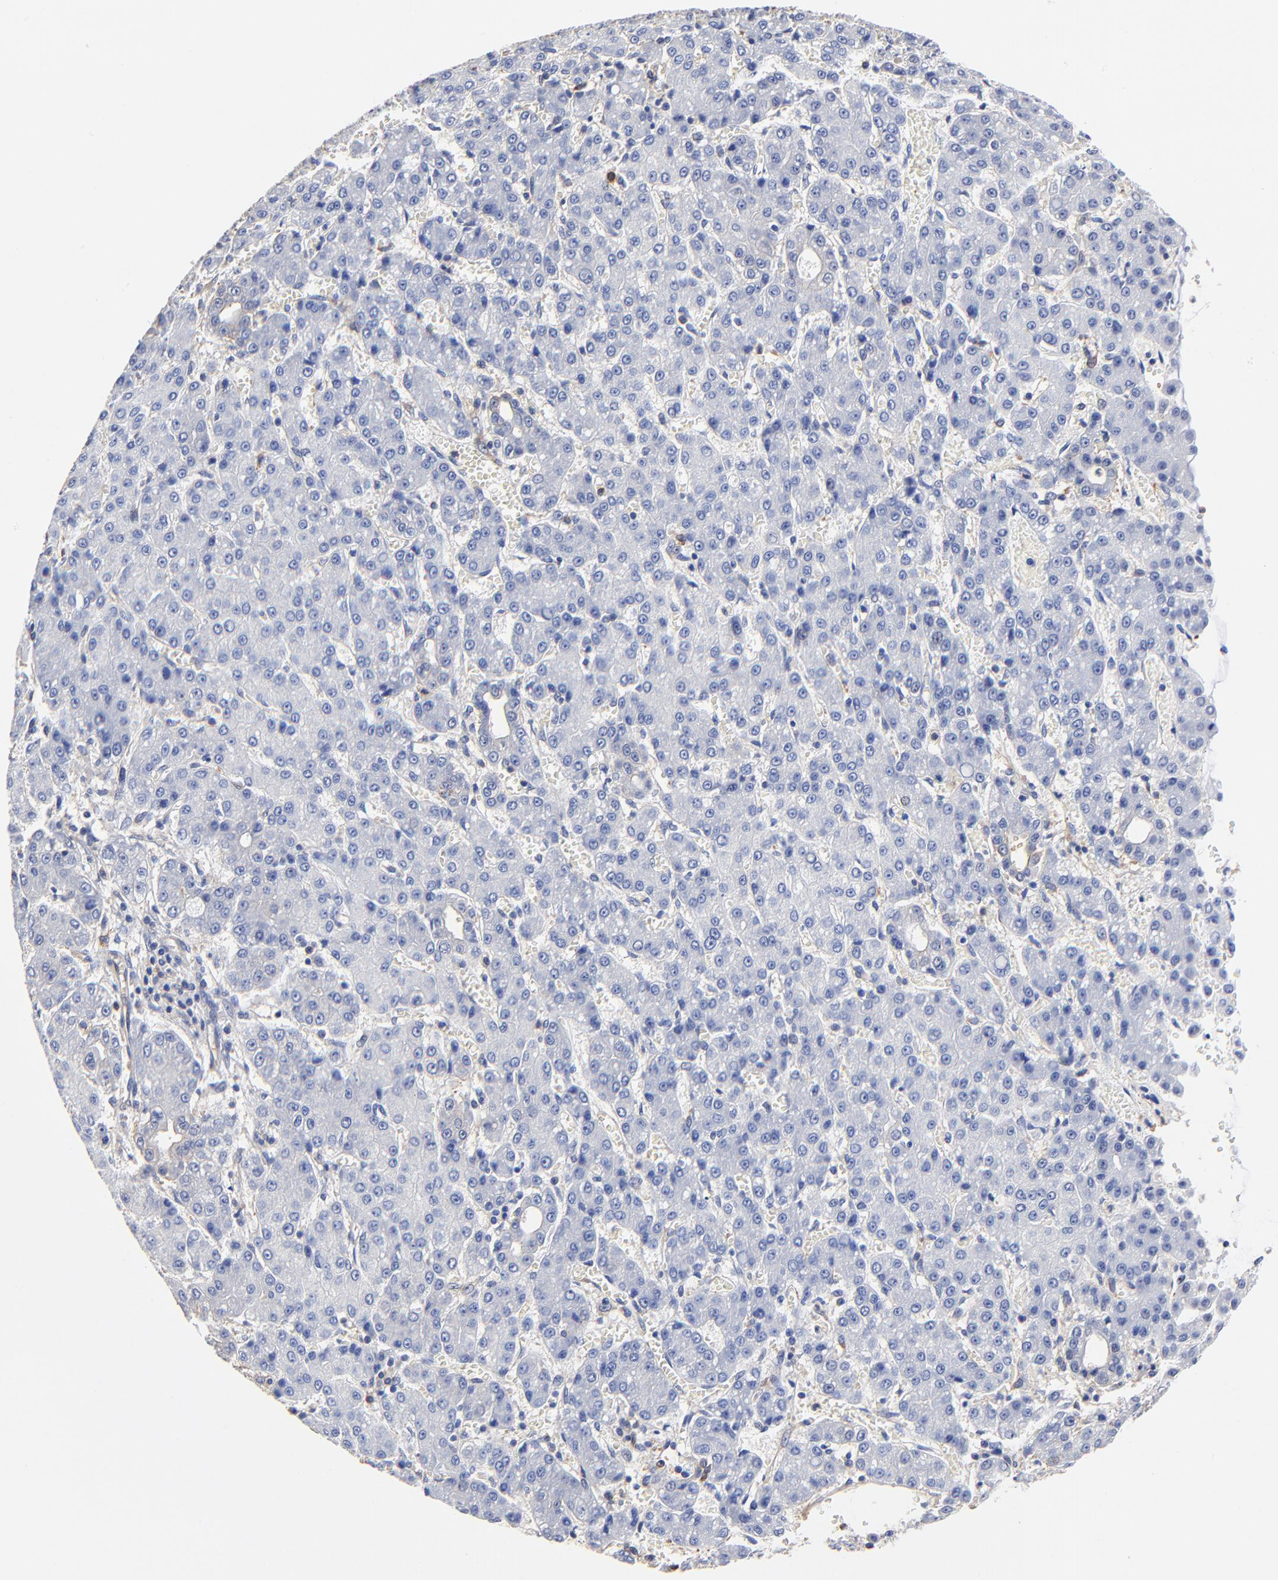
{"staining": {"intensity": "negative", "quantity": "none", "location": "none"}, "tissue": "liver cancer", "cell_type": "Tumor cells", "image_type": "cancer", "snomed": [{"axis": "morphology", "description": "Carcinoma, Hepatocellular, NOS"}, {"axis": "topography", "description": "Liver"}], "caption": "Tumor cells show no significant positivity in liver hepatocellular carcinoma.", "gene": "TAGLN2", "patient": {"sex": "male", "age": 69}}